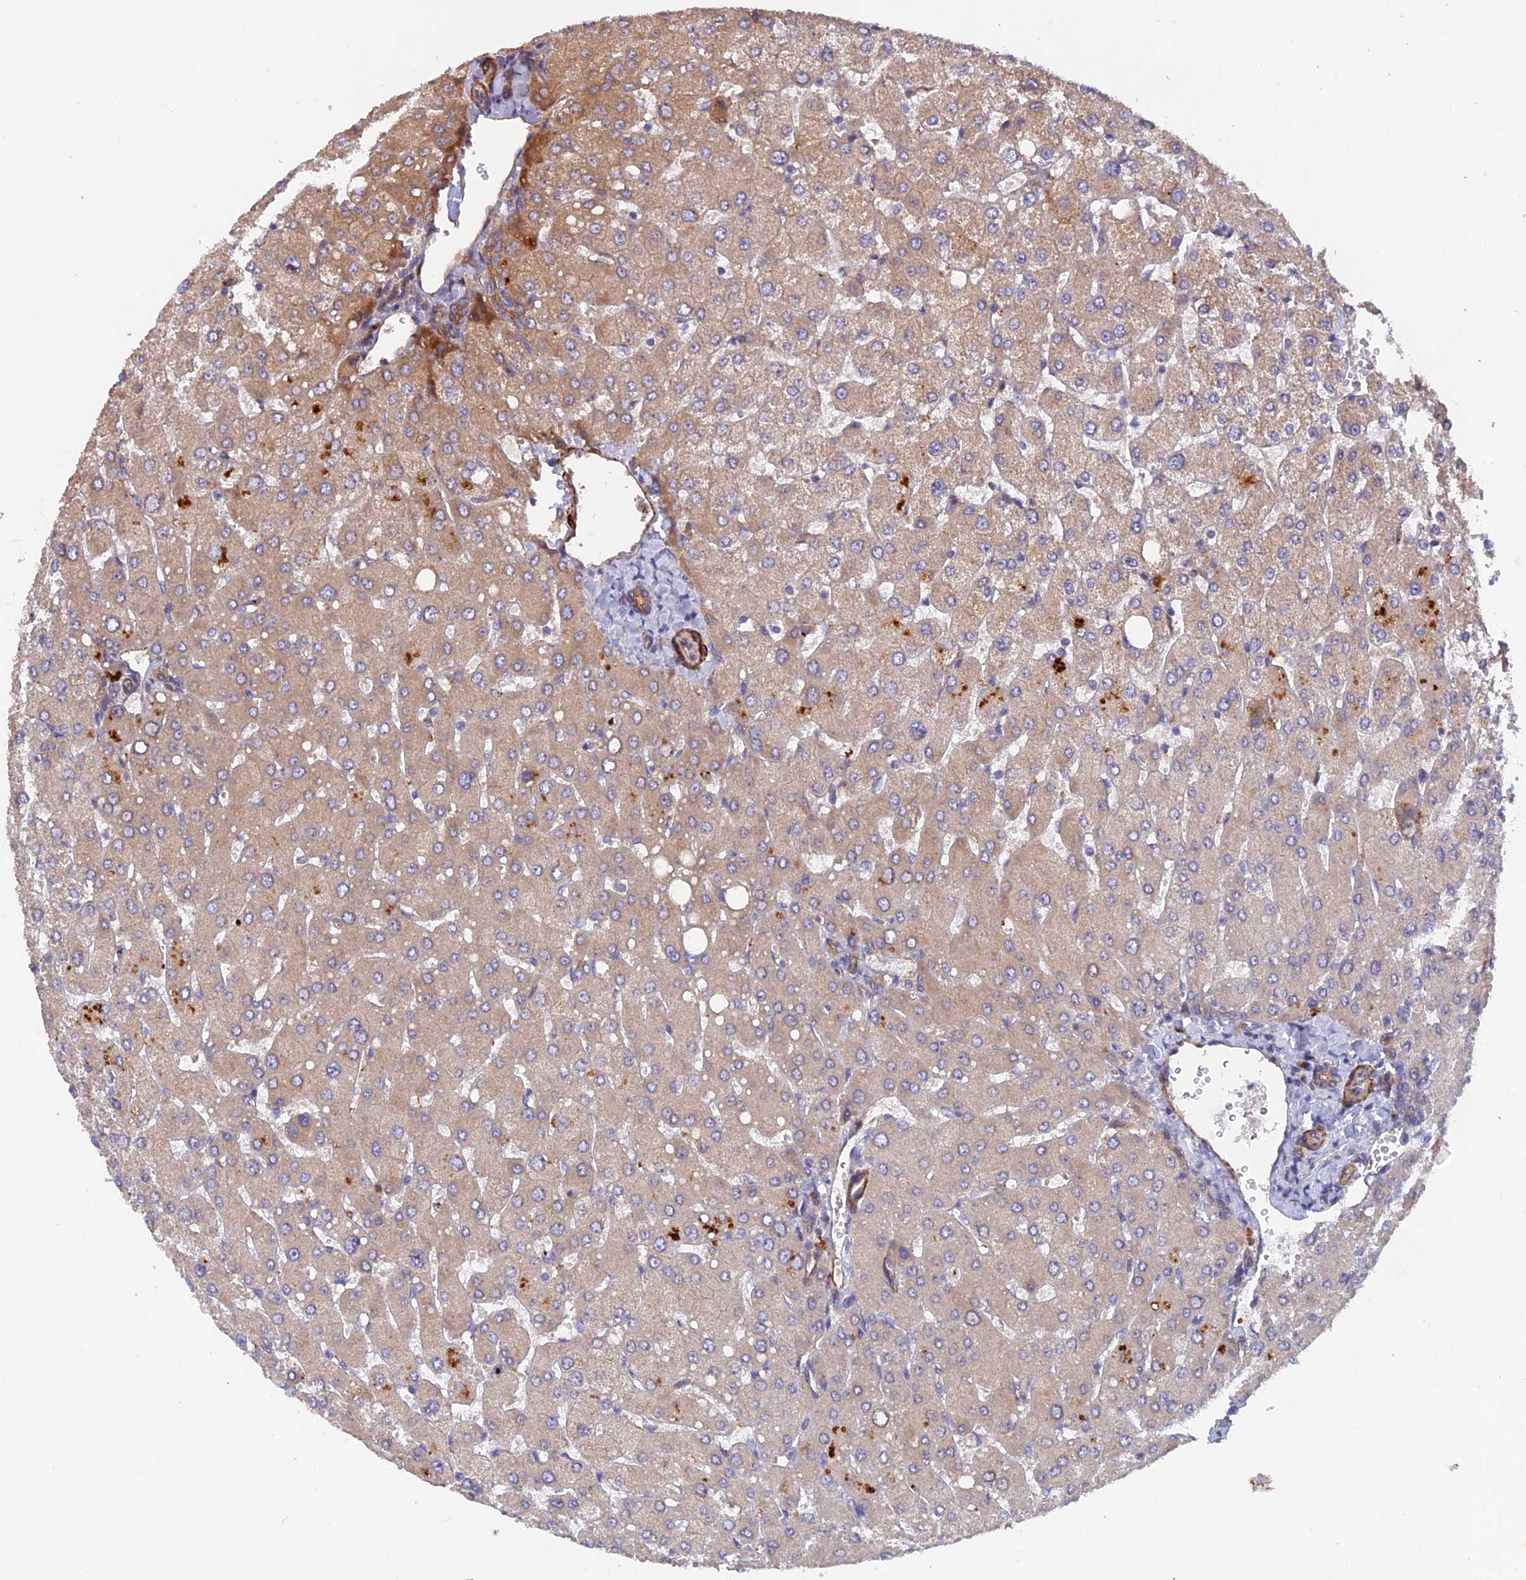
{"staining": {"intensity": "moderate", "quantity": ">75%", "location": "cytoplasmic/membranous"}, "tissue": "liver", "cell_type": "Cholangiocytes", "image_type": "normal", "snomed": [{"axis": "morphology", "description": "Normal tissue, NOS"}, {"axis": "topography", "description": "Liver"}], "caption": "Benign liver reveals moderate cytoplasmic/membranous expression in about >75% of cholangiocytes, visualized by immunohistochemistry.", "gene": "RALGAPA2", "patient": {"sex": "male", "age": 55}}